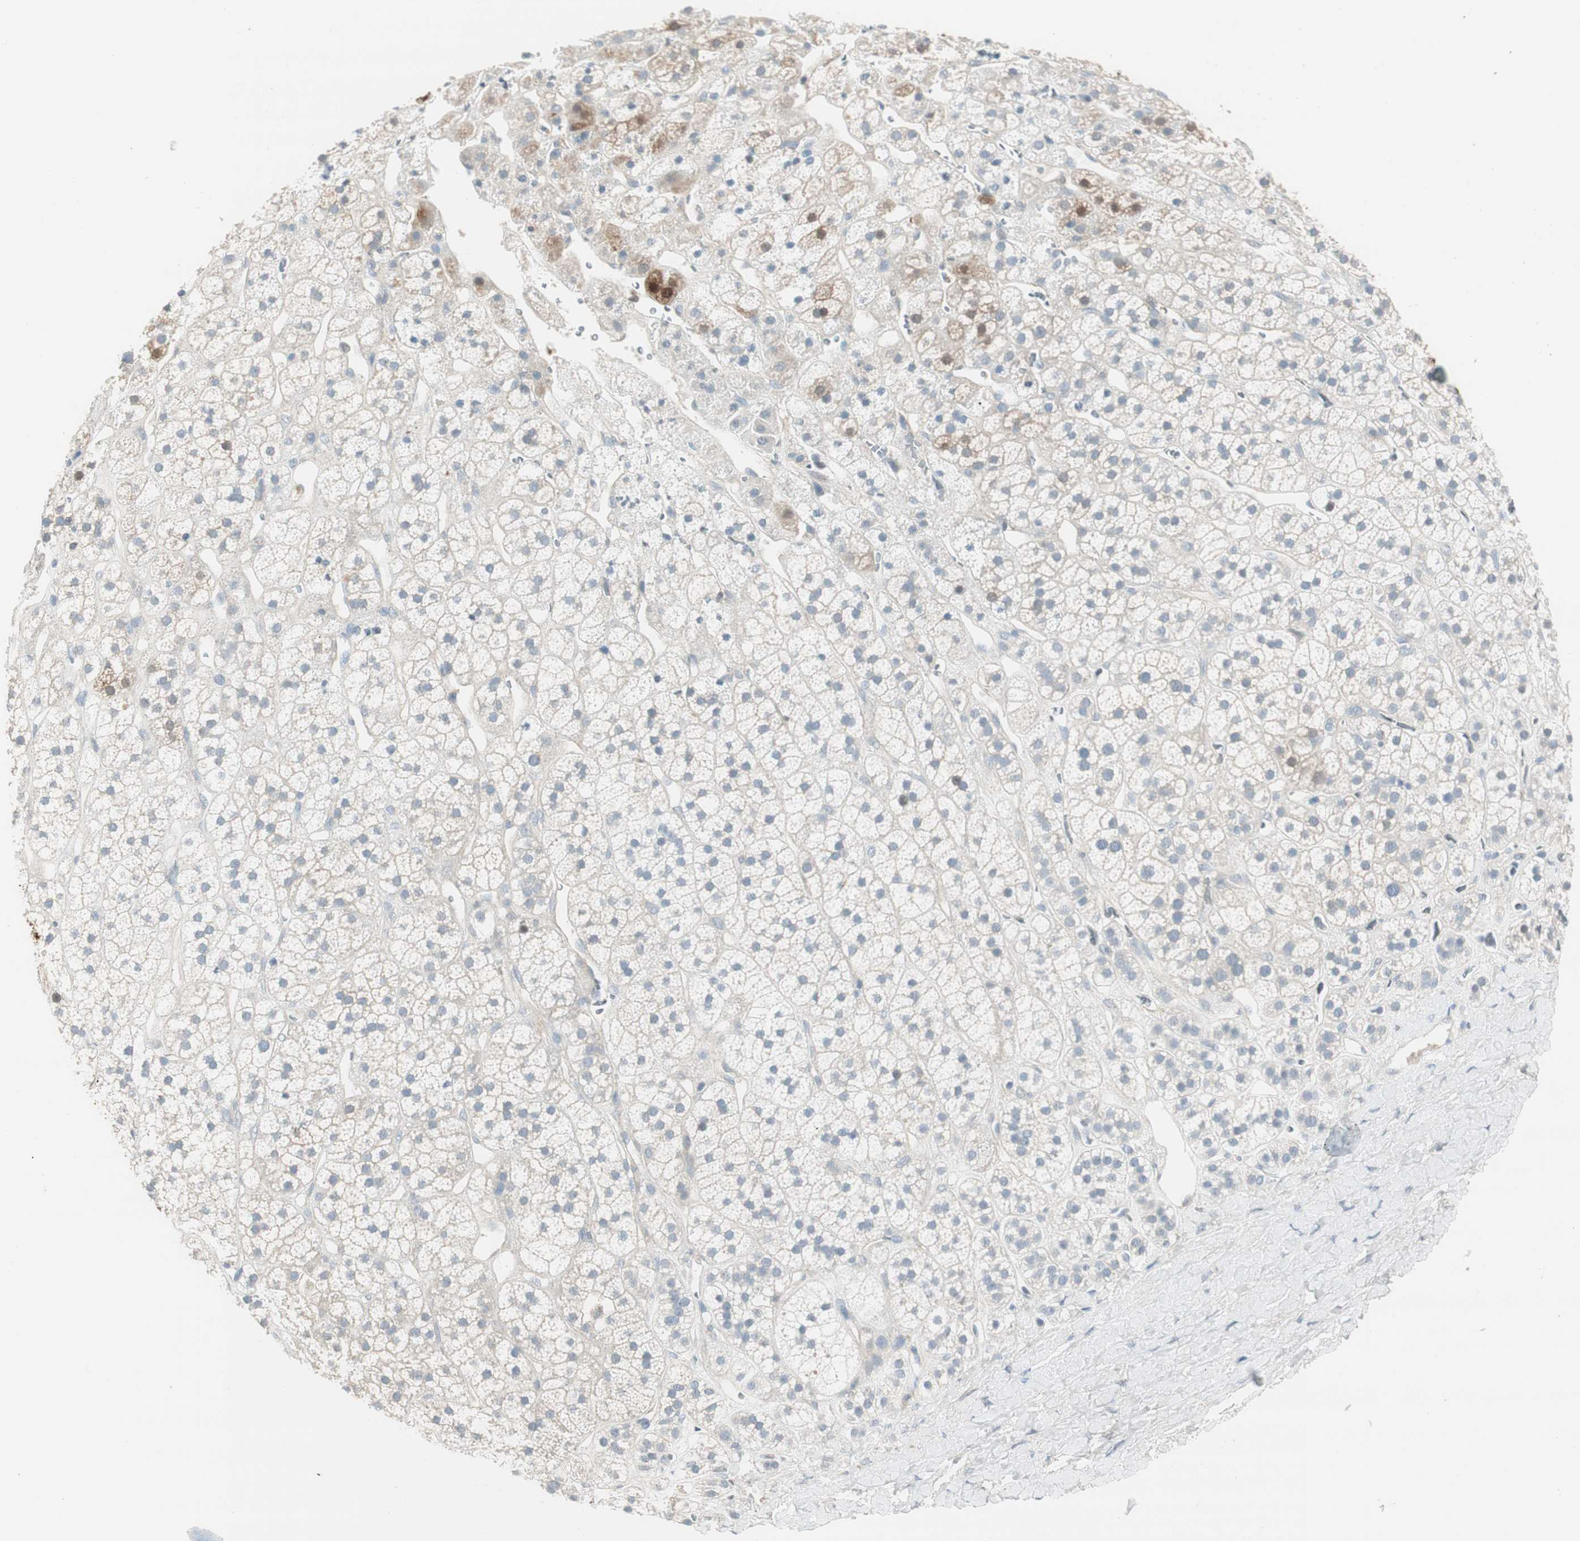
{"staining": {"intensity": "strong", "quantity": "25%-75%", "location": "cytoplasmic/membranous,nuclear"}, "tissue": "adrenal gland", "cell_type": "Glandular cells", "image_type": "normal", "snomed": [{"axis": "morphology", "description": "Normal tissue, NOS"}, {"axis": "topography", "description": "Adrenal gland"}], "caption": "This photomicrograph reveals unremarkable adrenal gland stained with immunohistochemistry to label a protein in brown. The cytoplasmic/membranous,nuclear of glandular cells show strong positivity for the protein. Nuclei are counter-stained blue.", "gene": "EVA1A", "patient": {"sex": "male", "age": 56}}